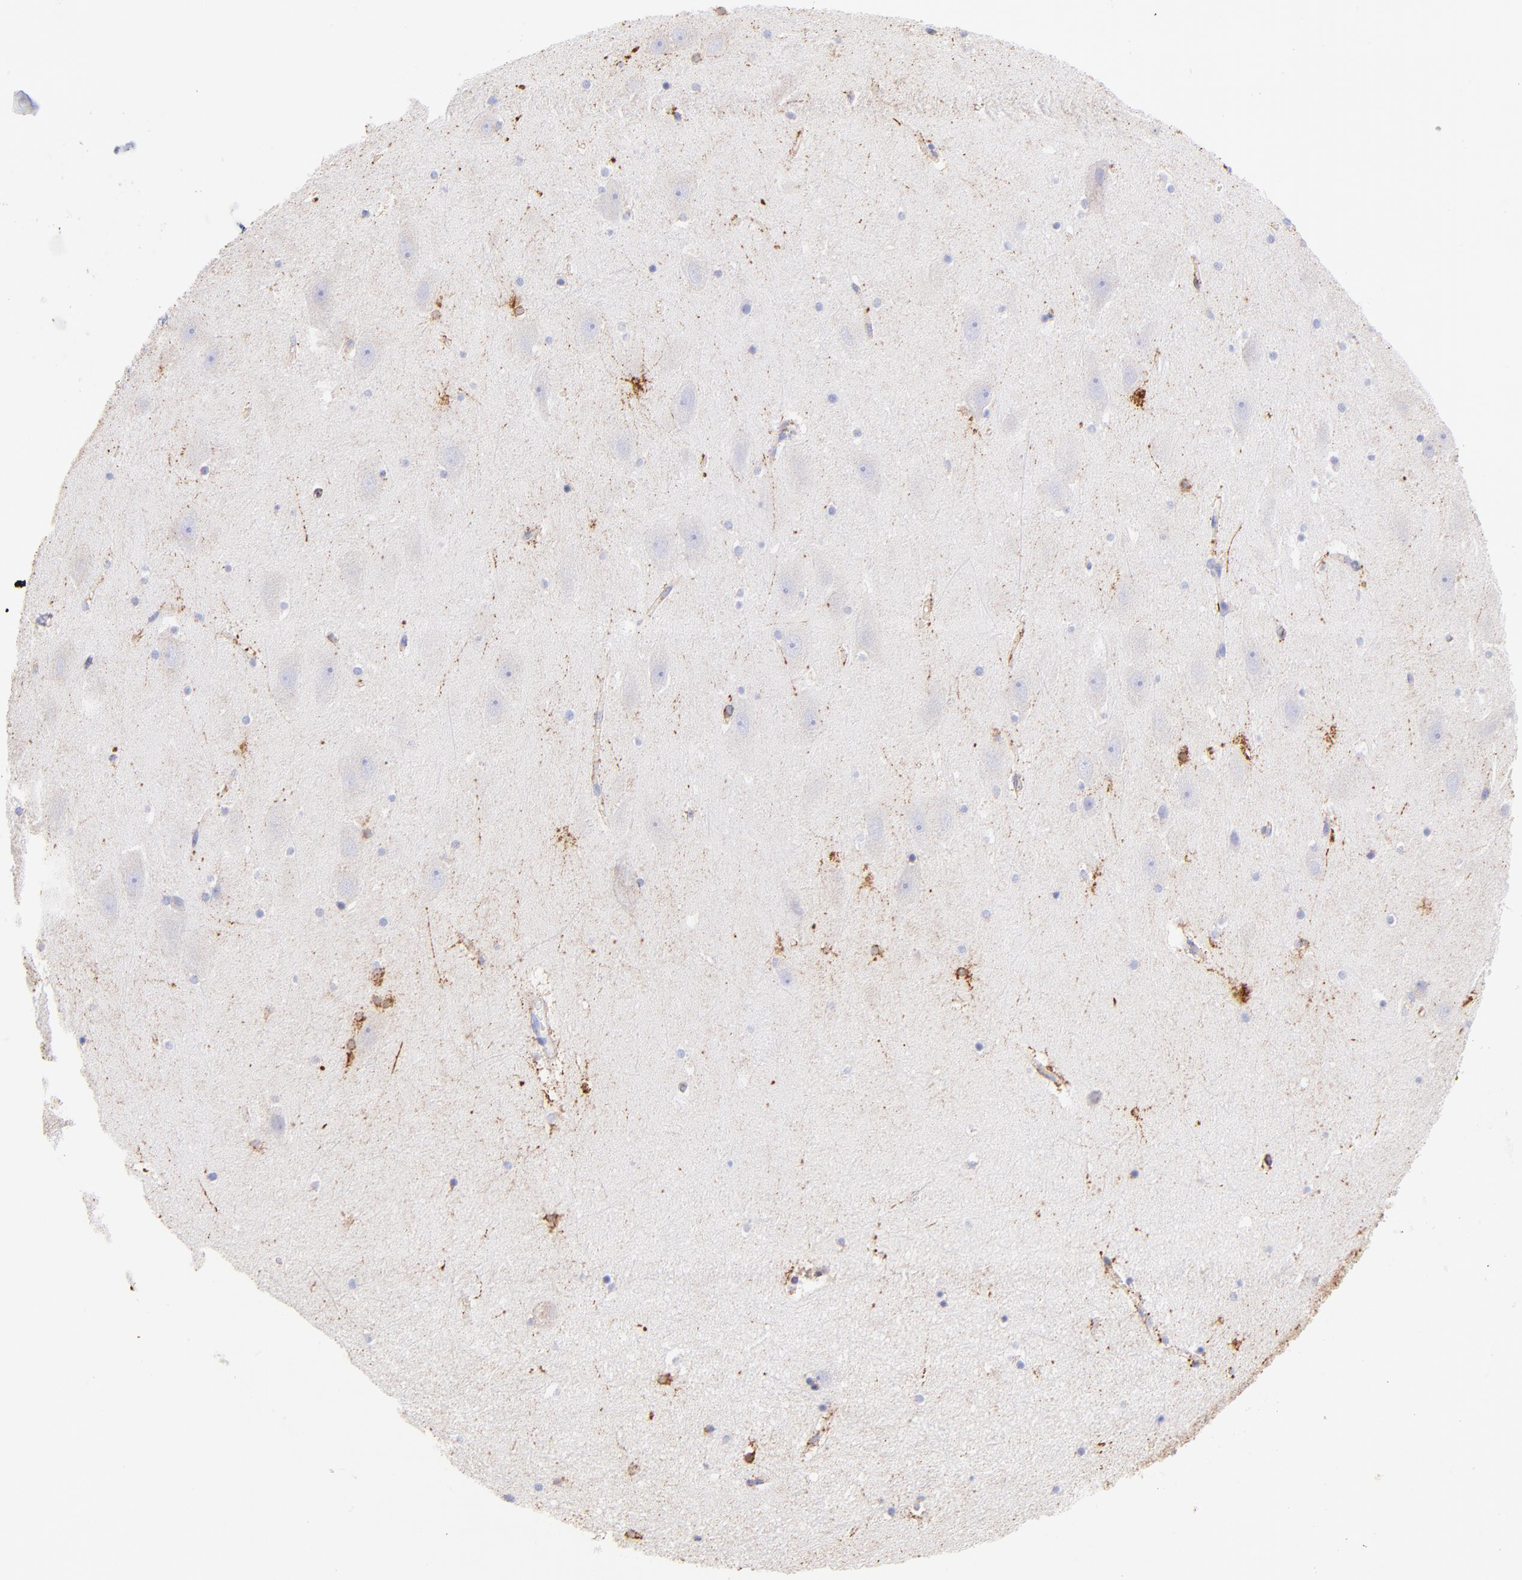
{"staining": {"intensity": "strong", "quantity": "<25%", "location": "cytoplasmic/membranous"}, "tissue": "hippocampus", "cell_type": "Glial cells", "image_type": "normal", "snomed": [{"axis": "morphology", "description": "Normal tissue, NOS"}, {"axis": "topography", "description": "Hippocampus"}], "caption": "Approximately <25% of glial cells in benign human hippocampus display strong cytoplasmic/membranous protein staining as visualized by brown immunohistochemical staining.", "gene": "SPARC", "patient": {"sex": "male", "age": 45}}